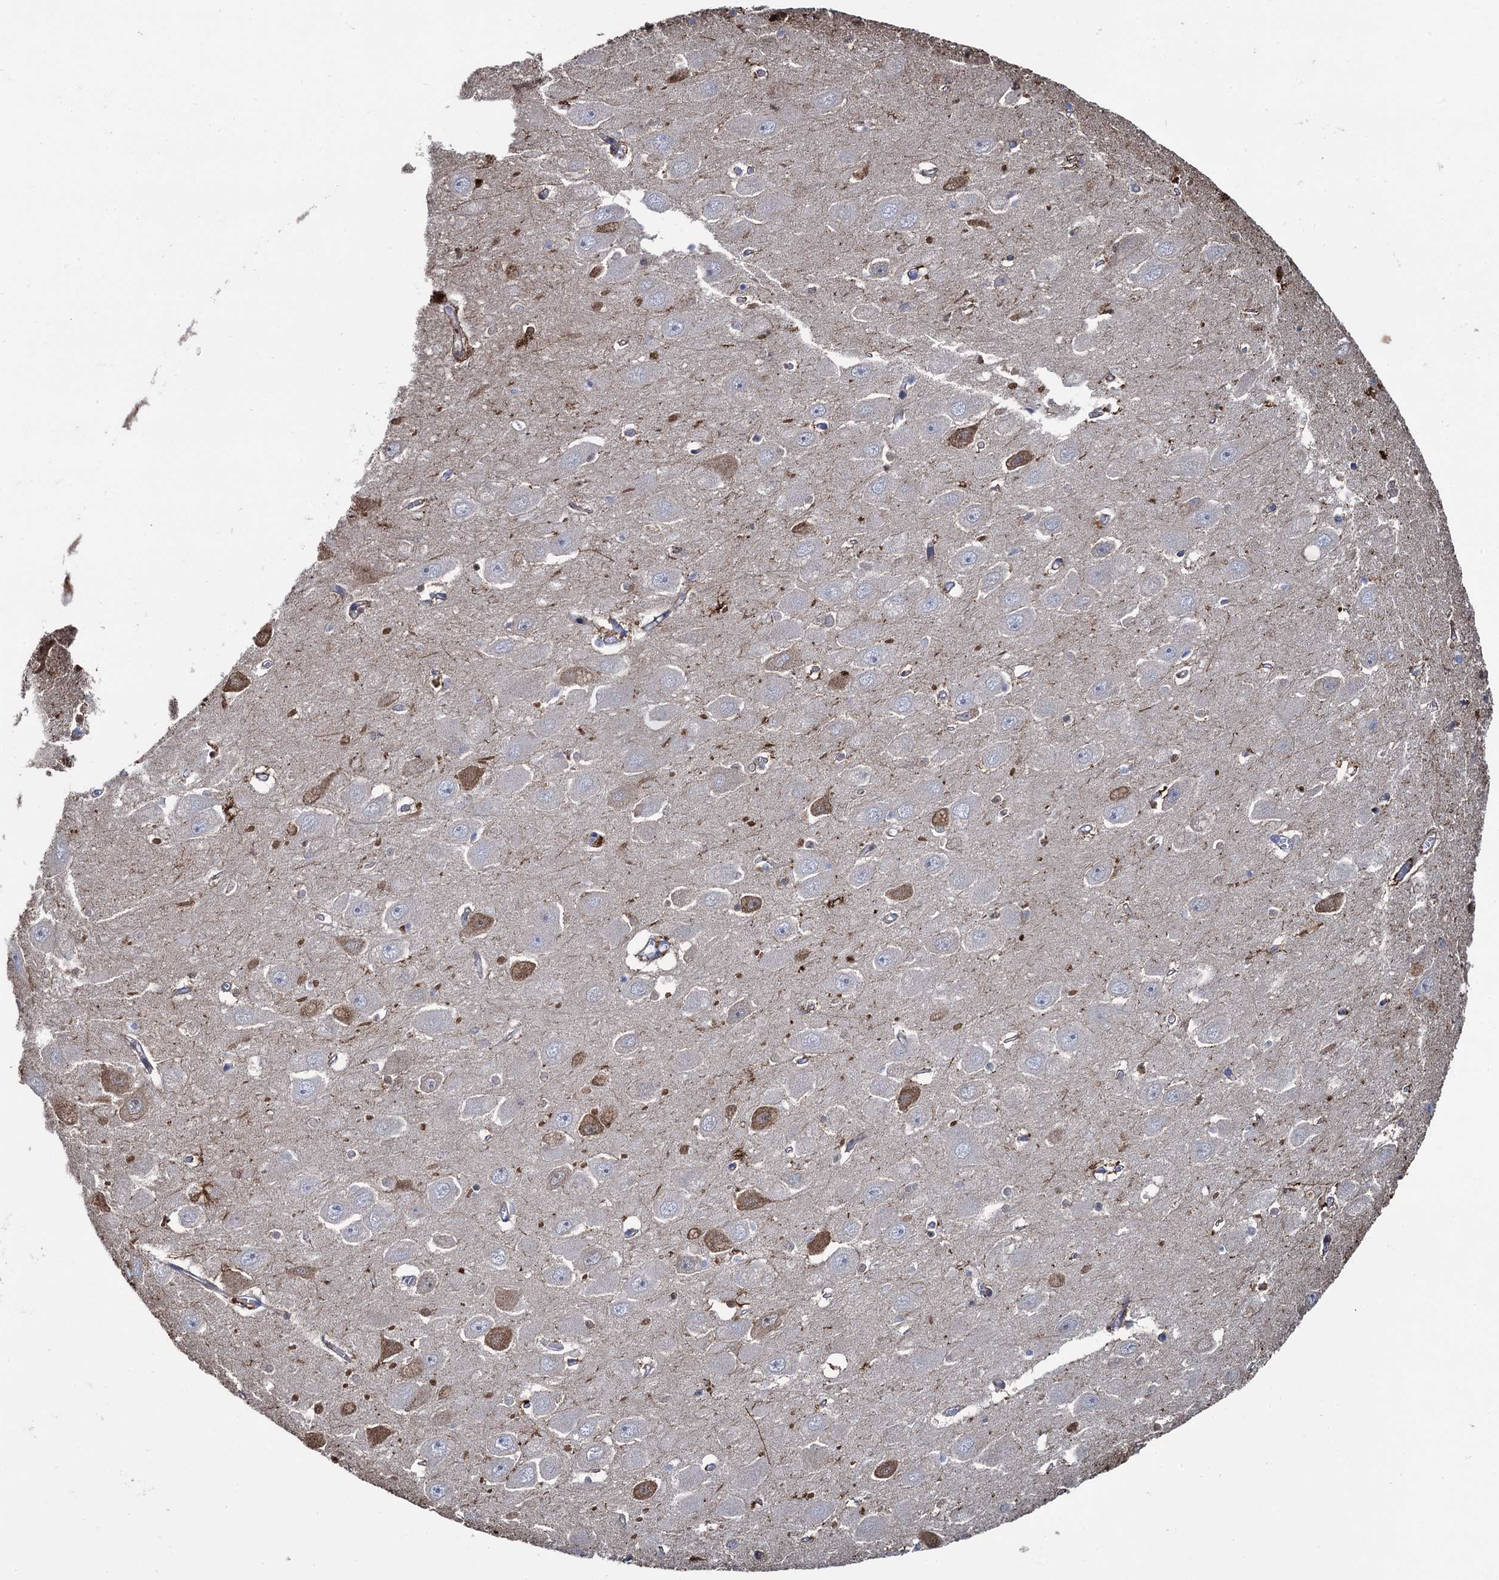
{"staining": {"intensity": "moderate", "quantity": "<25%", "location": "cytoplasmic/membranous"}, "tissue": "hippocampus", "cell_type": "Glial cells", "image_type": "normal", "snomed": [{"axis": "morphology", "description": "Normal tissue, NOS"}, {"axis": "topography", "description": "Hippocampus"}], "caption": "Protein staining of normal hippocampus reveals moderate cytoplasmic/membranous expression in about <25% of glial cells. The staining was performed using DAB (3,3'-diaminobenzidine), with brown indicating positive protein expression. Nuclei are stained blue with hematoxylin.", "gene": "FABP5", "patient": {"sex": "female", "age": 64}}